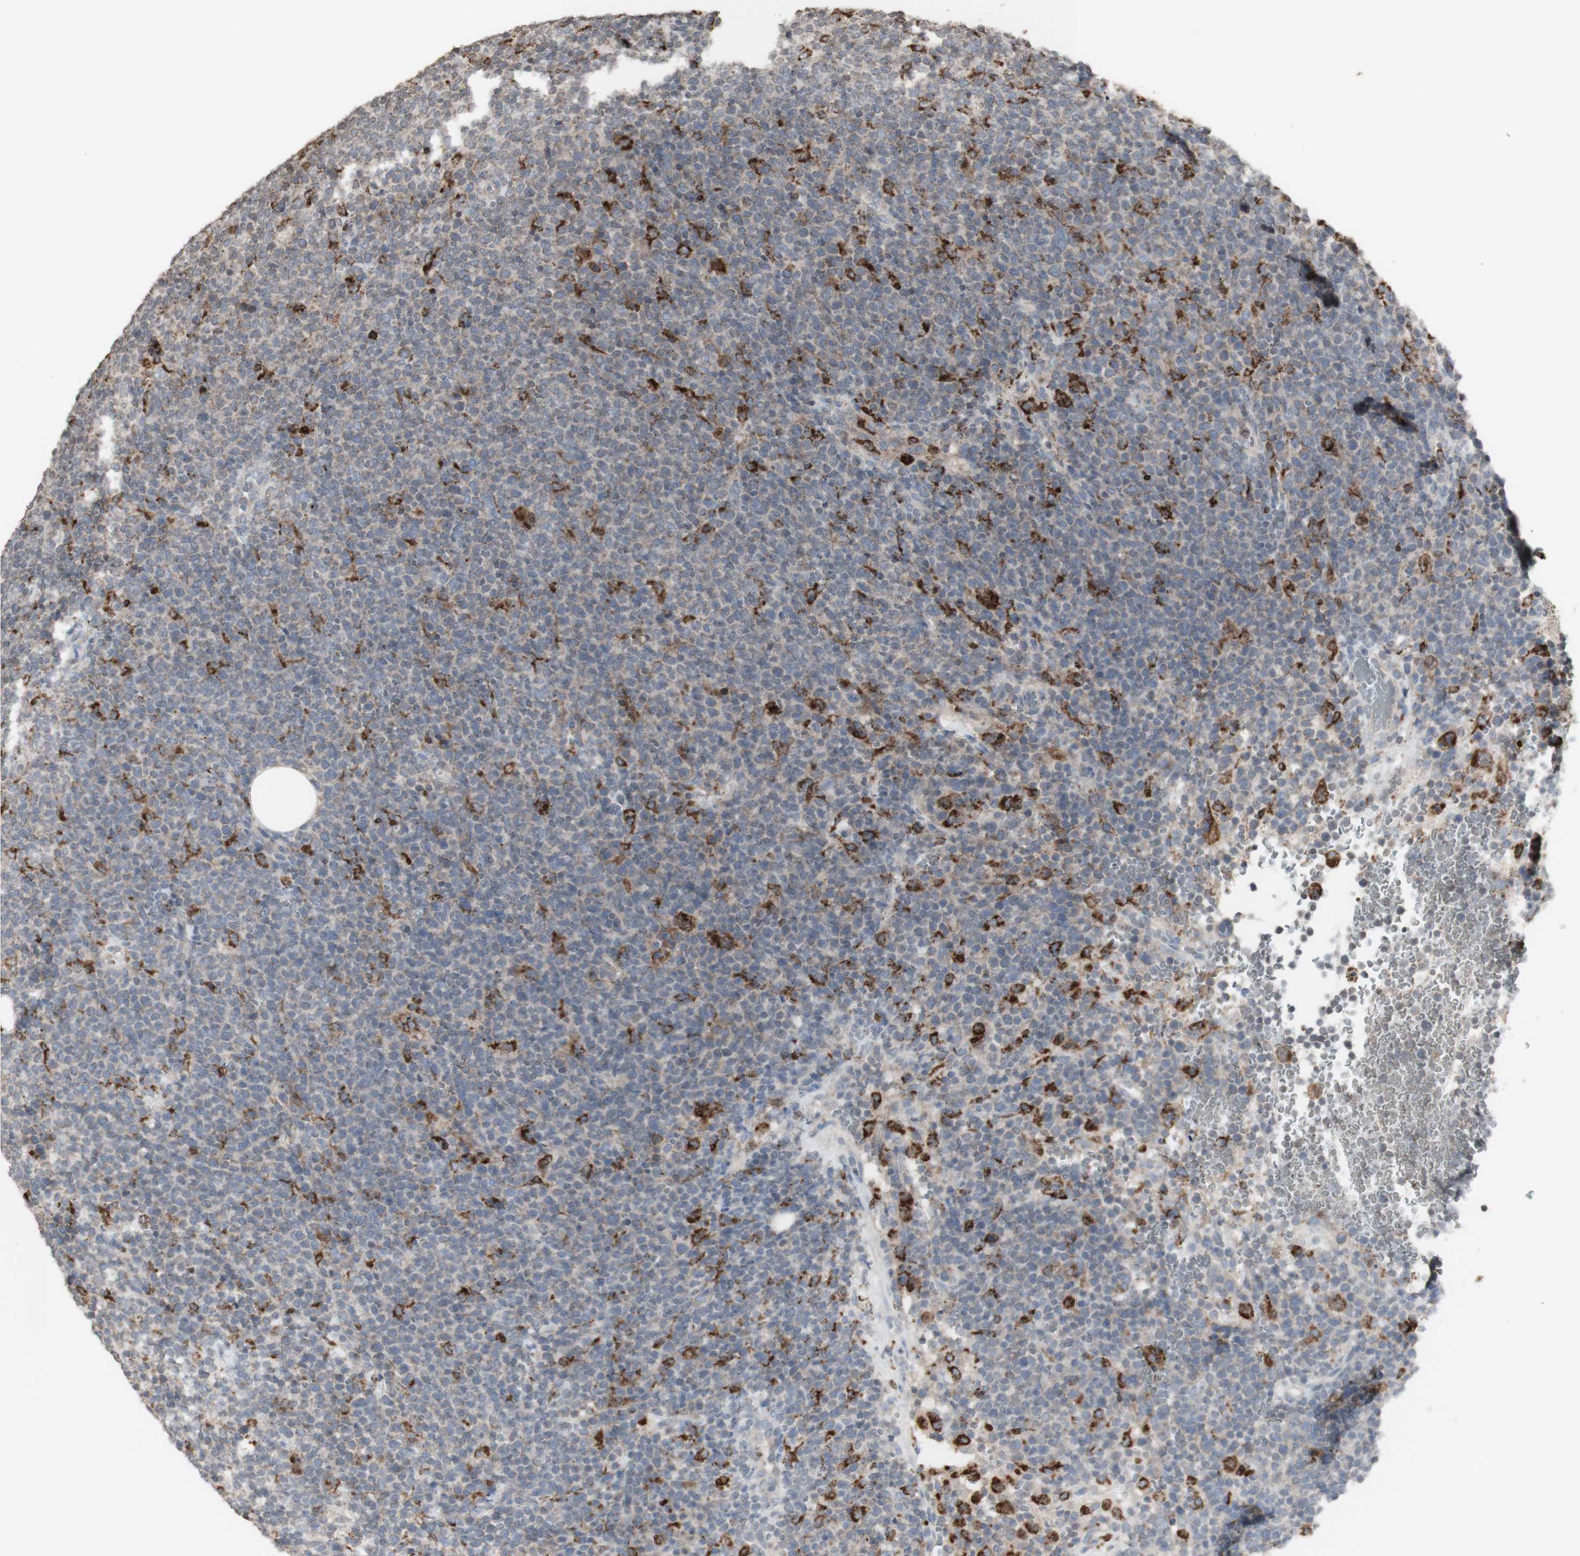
{"staining": {"intensity": "moderate", "quantity": "25%-75%", "location": "cytoplasmic/membranous"}, "tissue": "lymphoma", "cell_type": "Tumor cells", "image_type": "cancer", "snomed": [{"axis": "morphology", "description": "Malignant lymphoma, non-Hodgkin's type, High grade"}, {"axis": "topography", "description": "Lymph node"}], "caption": "Moderate cytoplasmic/membranous protein positivity is seen in about 25%-75% of tumor cells in lymphoma.", "gene": "ATP6V1E1", "patient": {"sex": "male", "age": 61}}